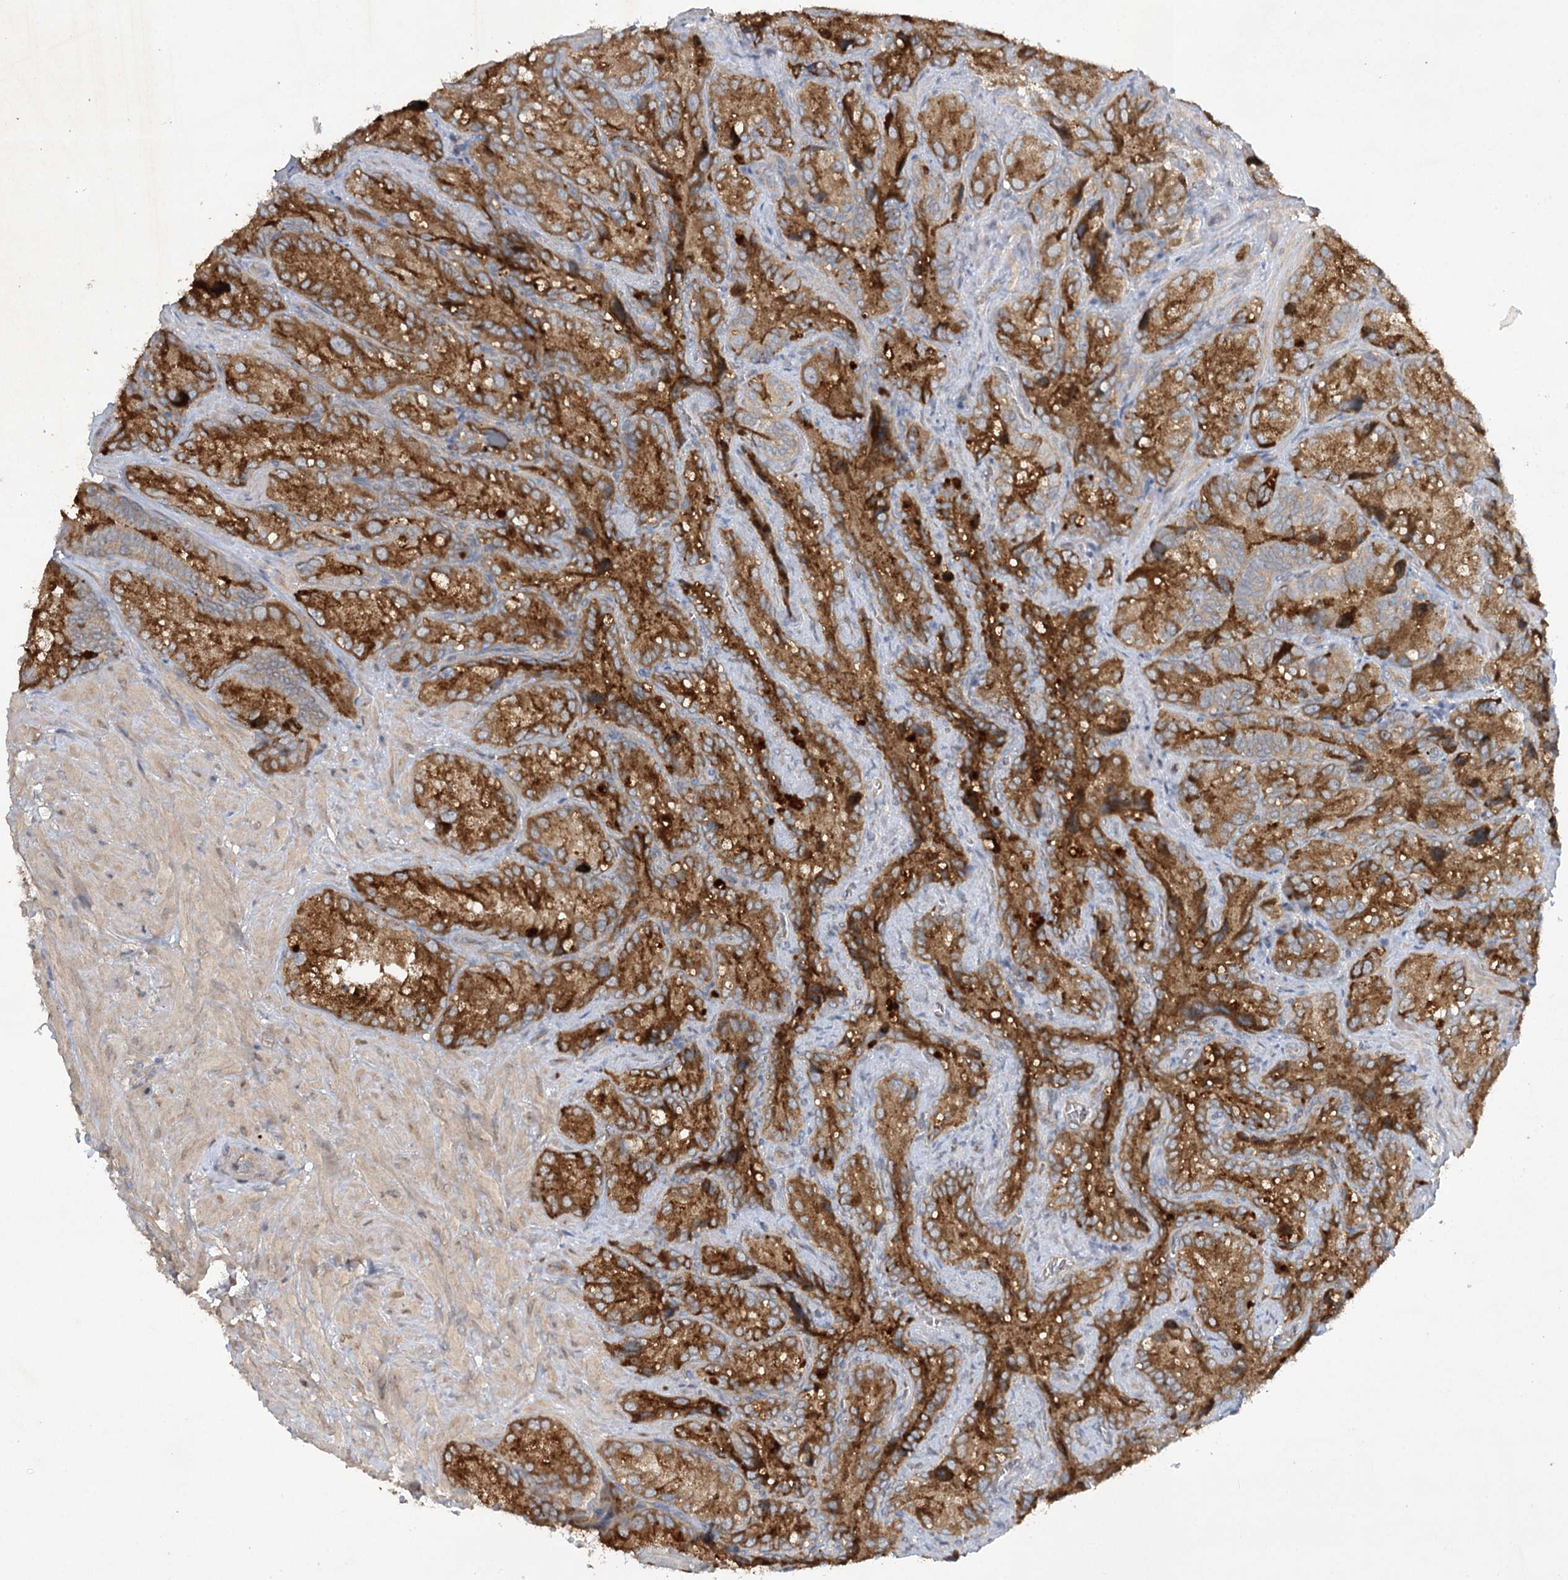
{"staining": {"intensity": "strong", "quantity": ">75%", "location": "cytoplasmic/membranous"}, "tissue": "seminal vesicle", "cell_type": "Glandular cells", "image_type": "normal", "snomed": [{"axis": "morphology", "description": "Normal tissue, NOS"}, {"axis": "topography", "description": "Seminal veicle"}], "caption": "Glandular cells show high levels of strong cytoplasmic/membranous positivity in about >75% of cells in benign human seminal vesicle. Using DAB (3,3'-diaminobenzidine) (brown) and hematoxylin (blue) stains, captured at high magnification using brightfield microscopy.", "gene": "TRAF3IP1", "patient": {"sex": "male", "age": 62}}